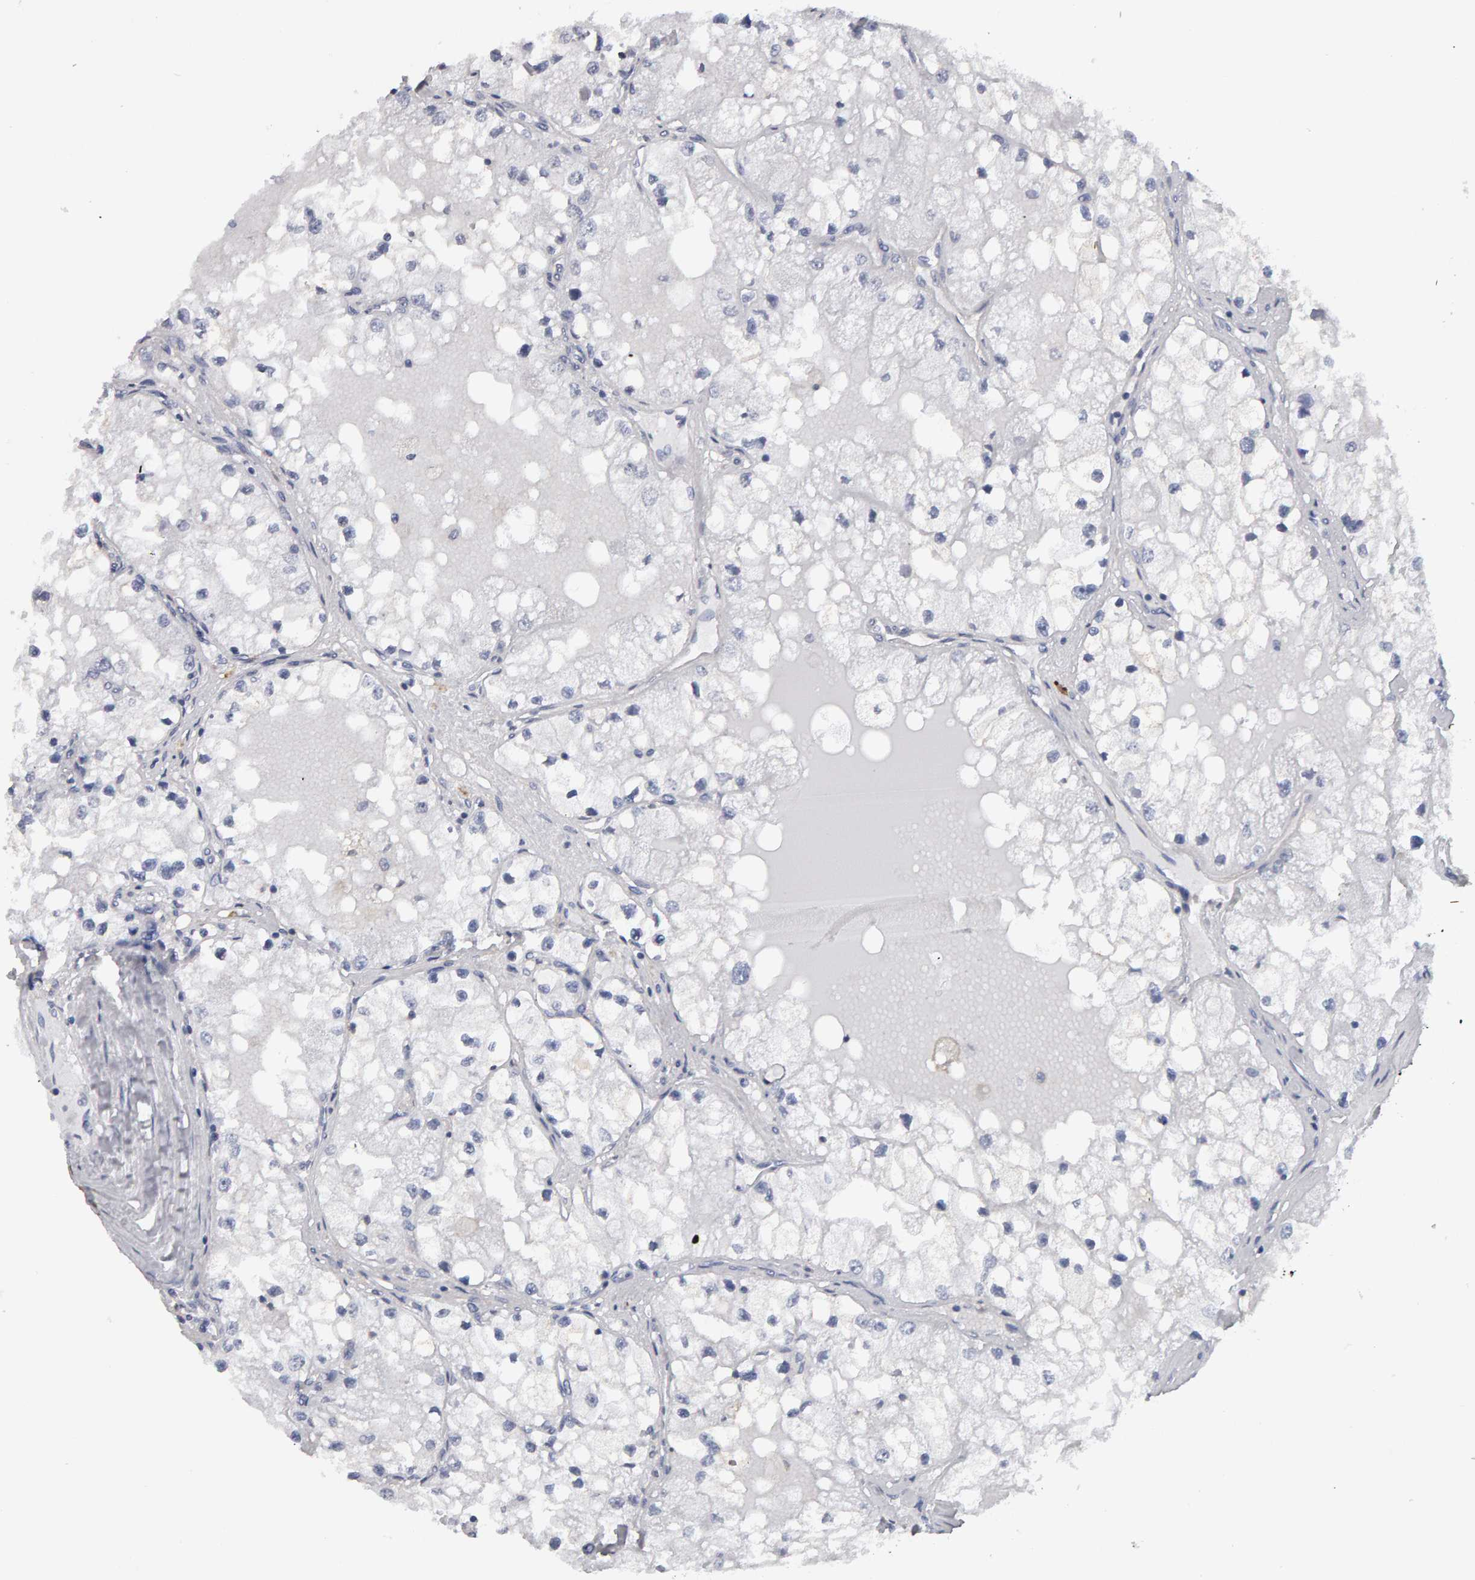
{"staining": {"intensity": "negative", "quantity": "none", "location": "none"}, "tissue": "renal cancer", "cell_type": "Tumor cells", "image_type": "cancer", "snomed": [{"axis": "morphology", "description": "Adenocarcinoma, NOS"}, {"axis": "topography", "description": "Kidney"}], "caption": "Immunohistochemical staining of adenocarcinoma (renal) displays no significant expression in tumor cells.", "gene": "CD38", "patient": {"sex": "male", "age": 68}}